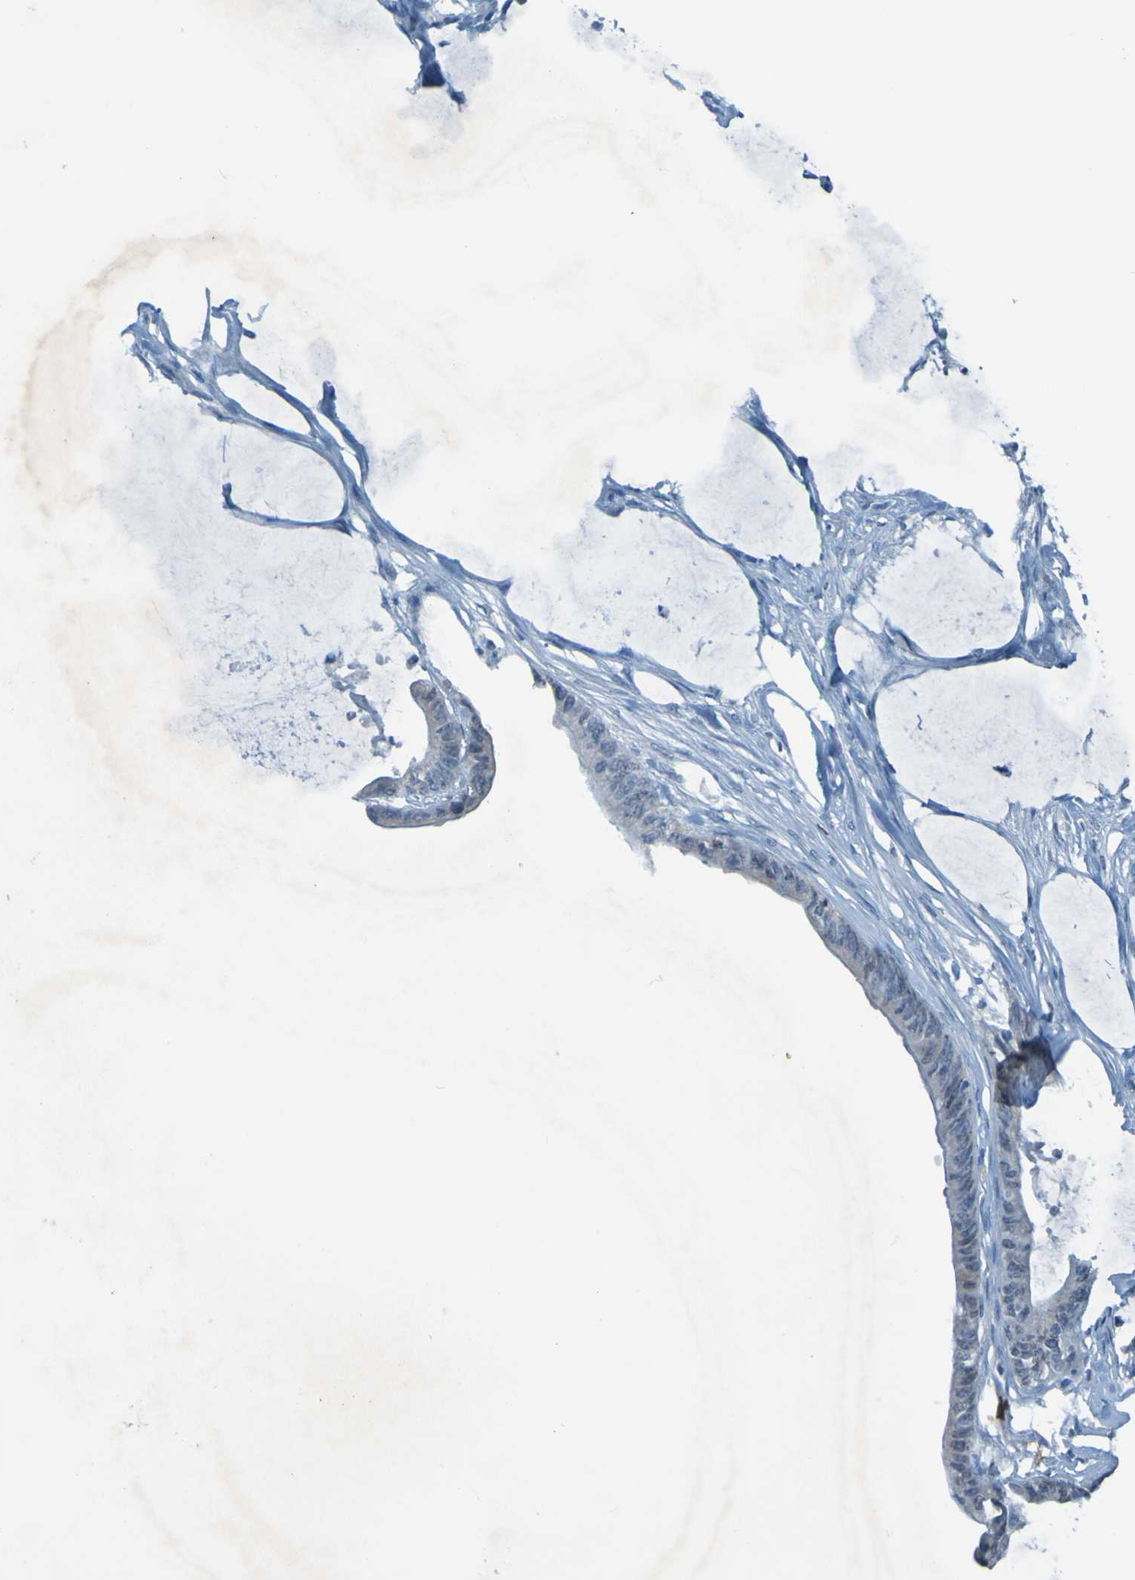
{"staining": {"intensity": "negative", "quantity": "none", "location": "none"}, "tissue": "colorectal cancer", "cell_type": "Tumor cells", "image_type": "cancer", "snomed": [{"axis": "morphology", "description": "Adenocarcinoma, NOS"}, {"axis": "topography", "description": "Rectum"}], "caption": "Immunohistochemical staining of colorectal cancer shows no significant positivity in tumor cells.", "gene": "USP36", "patient": {"sex": "female", "age": 66}}